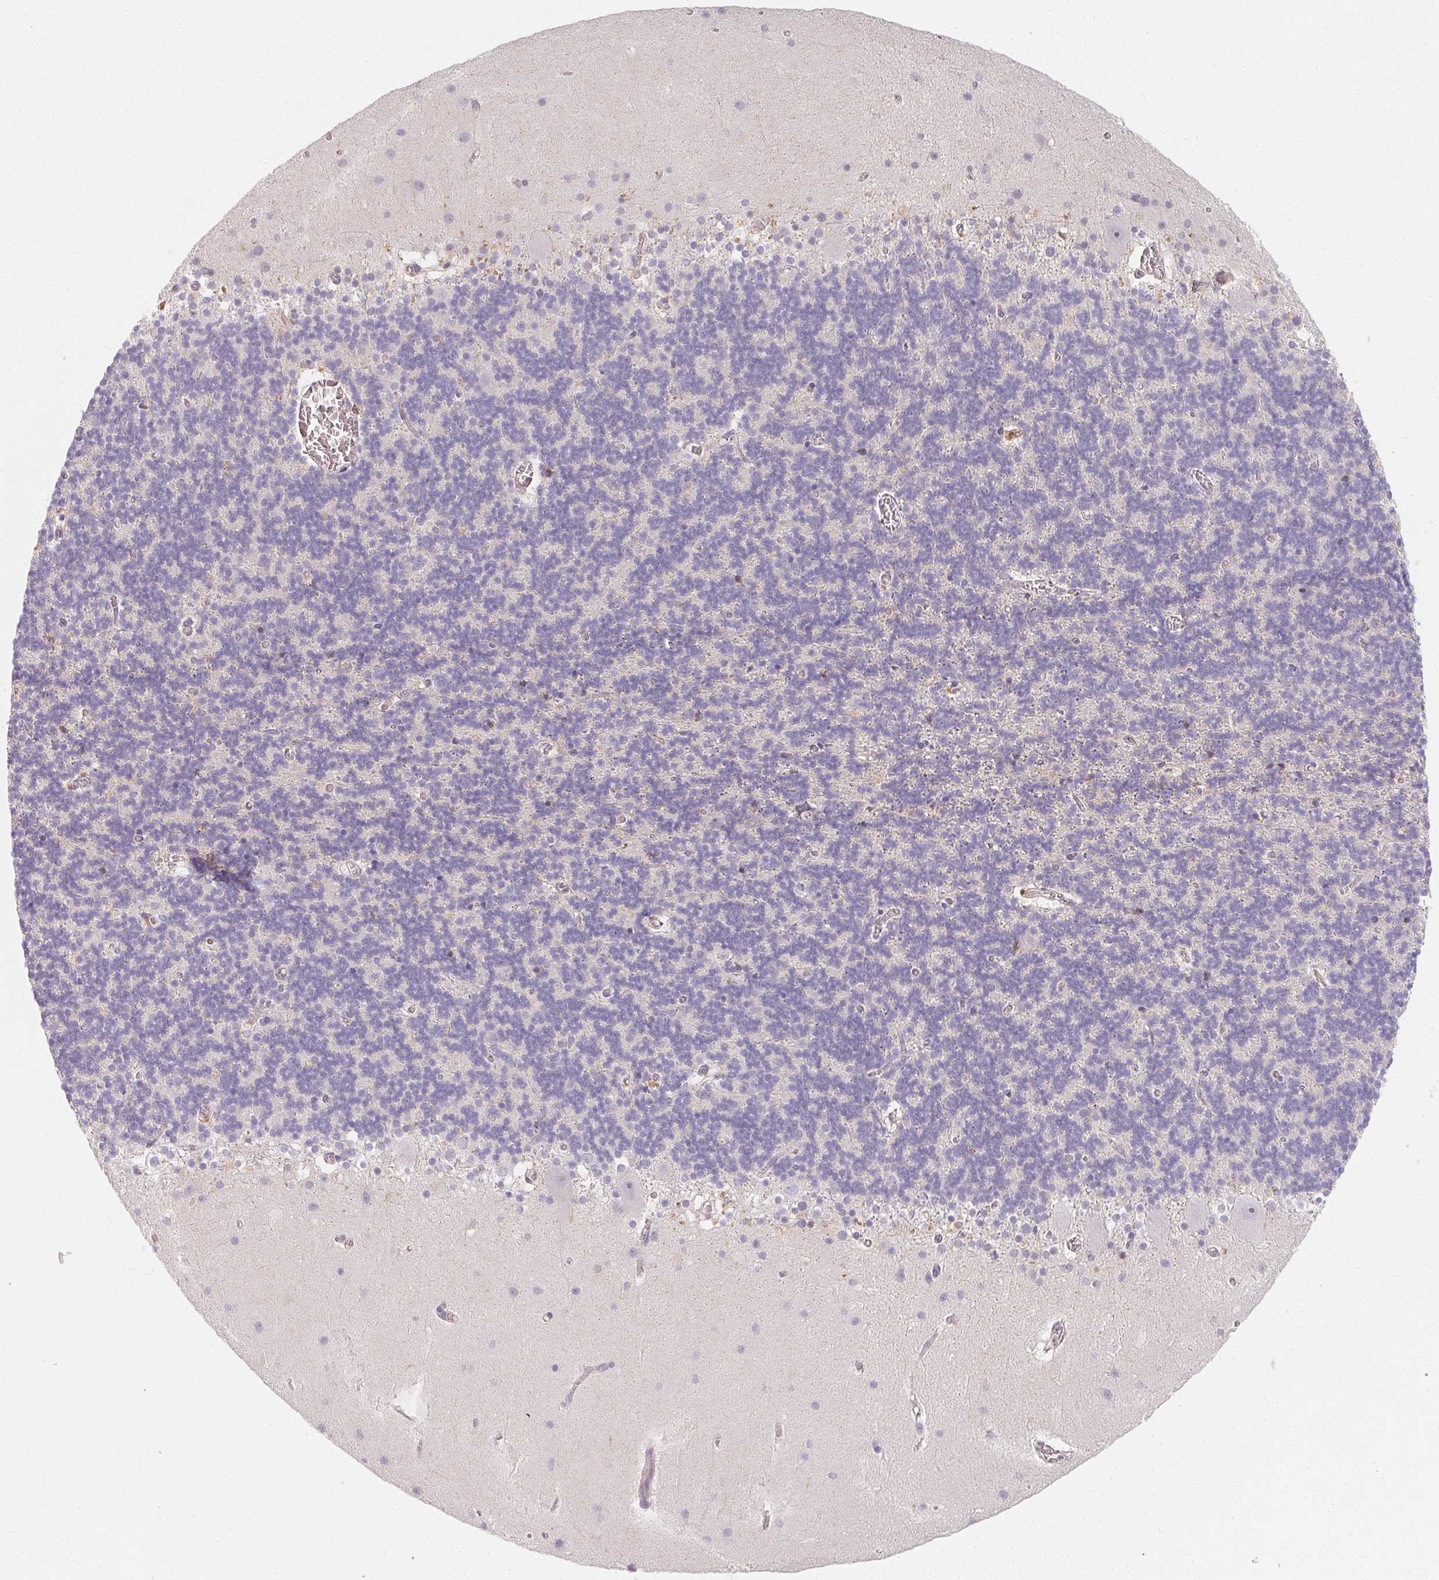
{"staining": {"intensity": "negative", "quantity": "none", "location": "none"}, "tissue": "cerebellum", "cell_type": "Cells in granular layer", "image_type": "normal", "snomed": [{"axis": "morphology", "description": "Normal tissue, NOS"}, {"axis": "topography", "description": "Cerebellum"}], "caption": "This image is of benign cerebellum stained with immunohistochemistry to label a protein in brown with the nuclei are counter-stained blue. There is no positivity in cells in granular layer. (Immunohistochemistry, brightfield microscopy, high magnification).", "gene": "LRRC23", "patient": {"sex": "male", "age": 70}}